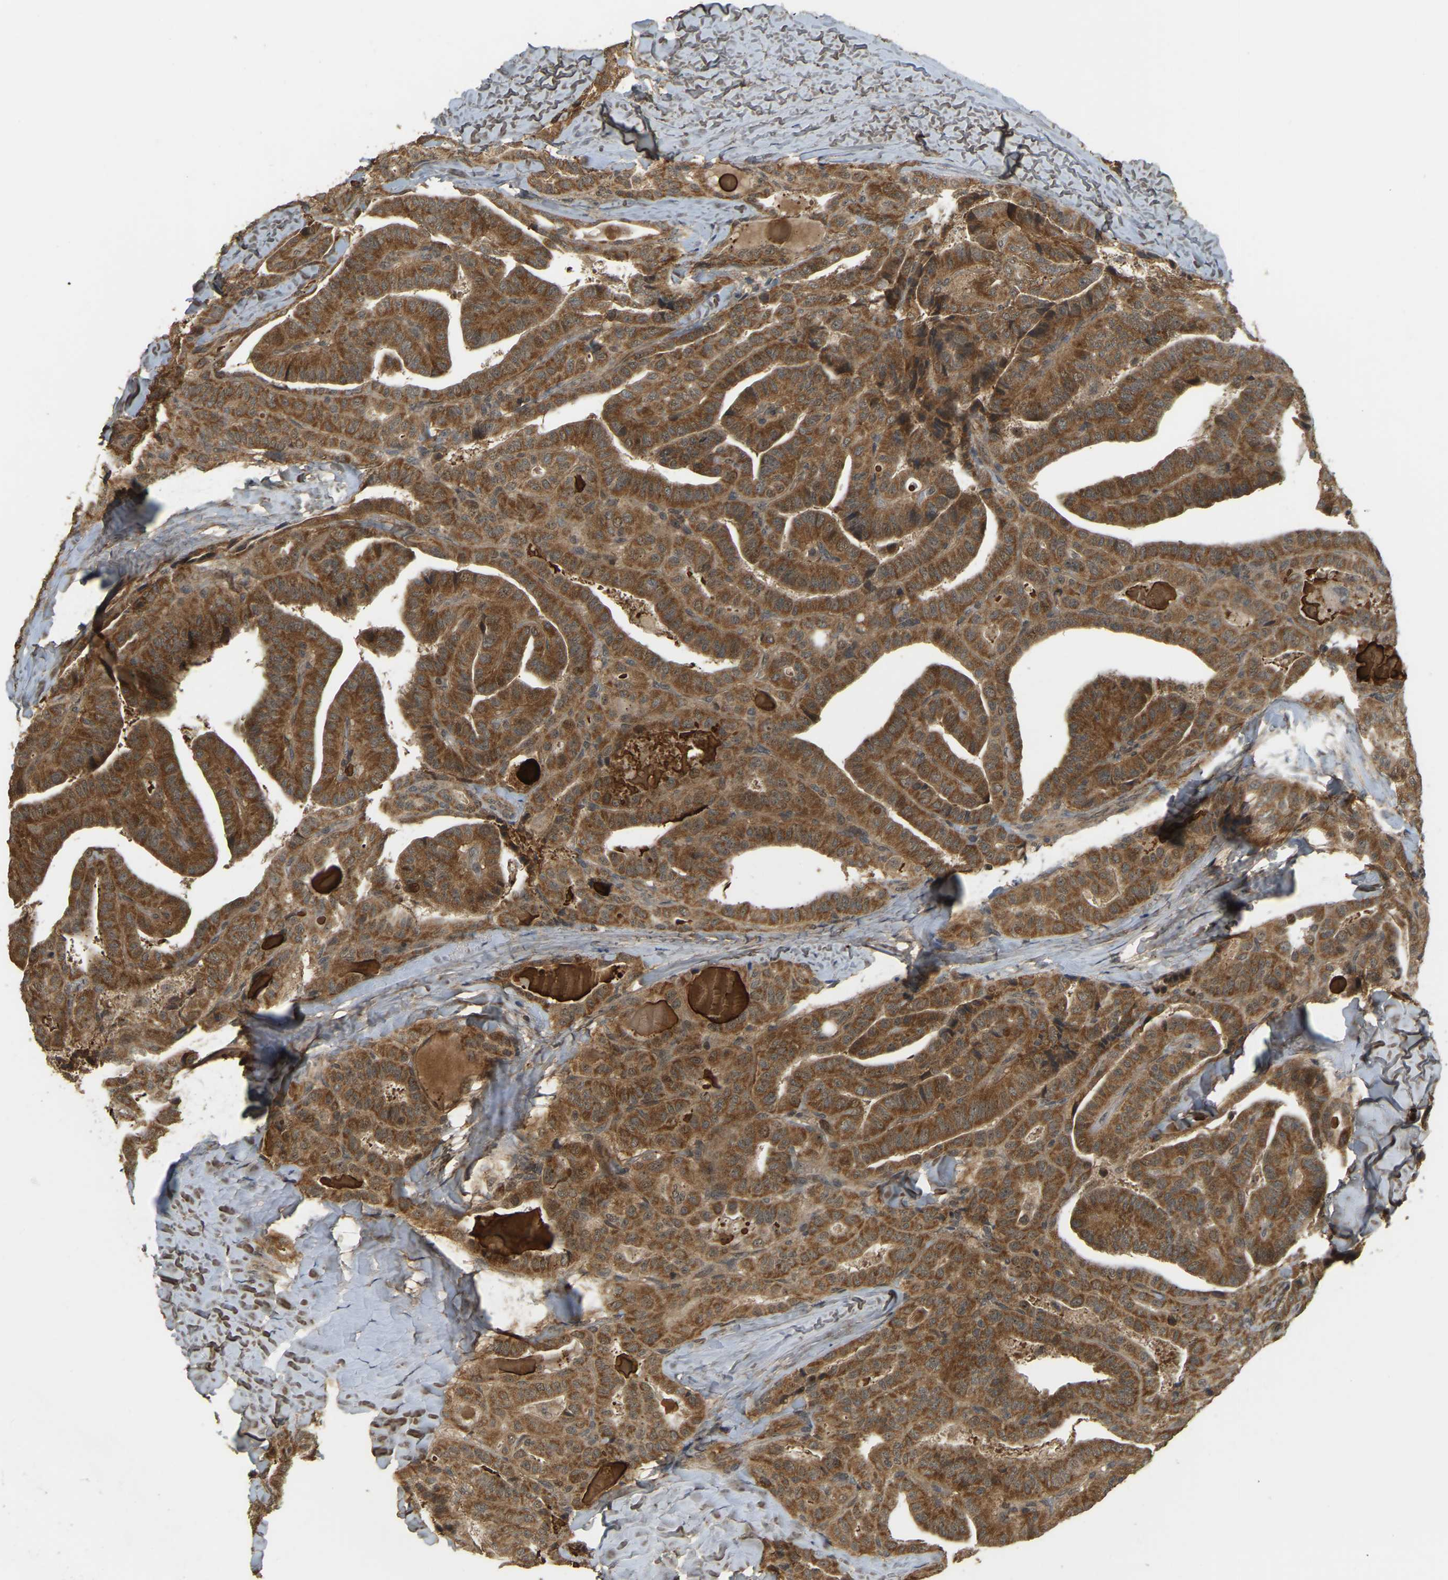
{"staining": {"intensity": "strong", "quantity": ">75%", "location": "cytoplasmic/membranous"}, "tissue": "thyroid cancer", "cell_type": "Tumor cells", "image_type": "cancer", "snomed": [{"axis": "morphology", "description": "Papillary adenocarcinoma, NOS"}, {"axis": "topography", "description": "Thyroid gland"}], "caption": "Thyroid cancer (papillary adenocarcinoma) stained with IHC reveals strong cytoplasmic/membranous staining in approximately >75% of tumor cells.", "gene": "BRF2", "patient": {"sex": "male", "age": 77}}